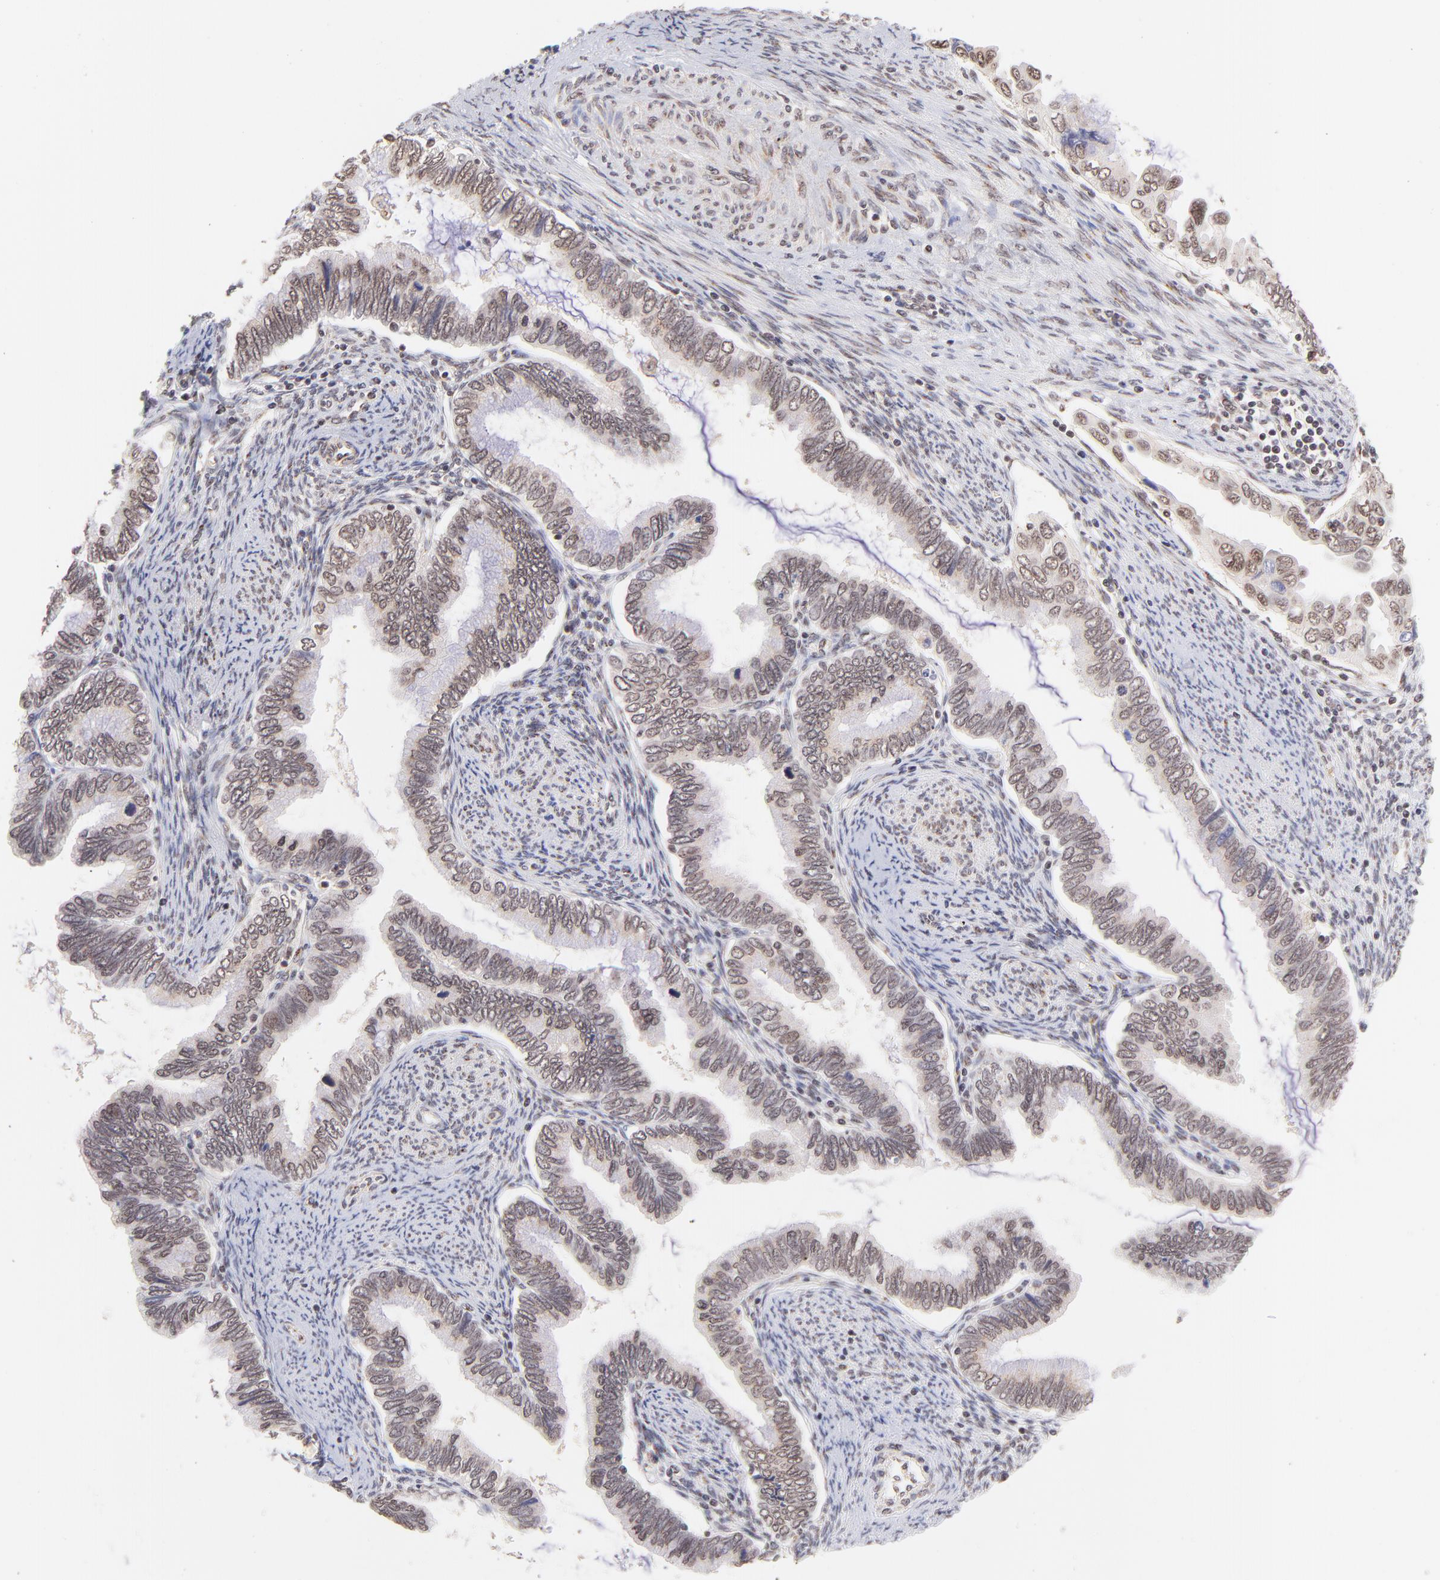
{"staining": {"intensity": "weak", "quantity": ">75%", "location": "nuclear"}, "tissue": "cervical cancer", "cell_type": "Tumor cells", "image_type": "cancer", "snomed": [{"axis": "morphology", "description": "Adenocarcinoma, NOS"}, {"axis": "topography", "description": "Cervix"}], "caption": "Protein expression analysis of human adenocarcinoma (cervical) reveals weak nuclear staining in approximately >75% of tumor cells.", "gene": "MED12", "patient": {"sex": "female", "age": 49}}